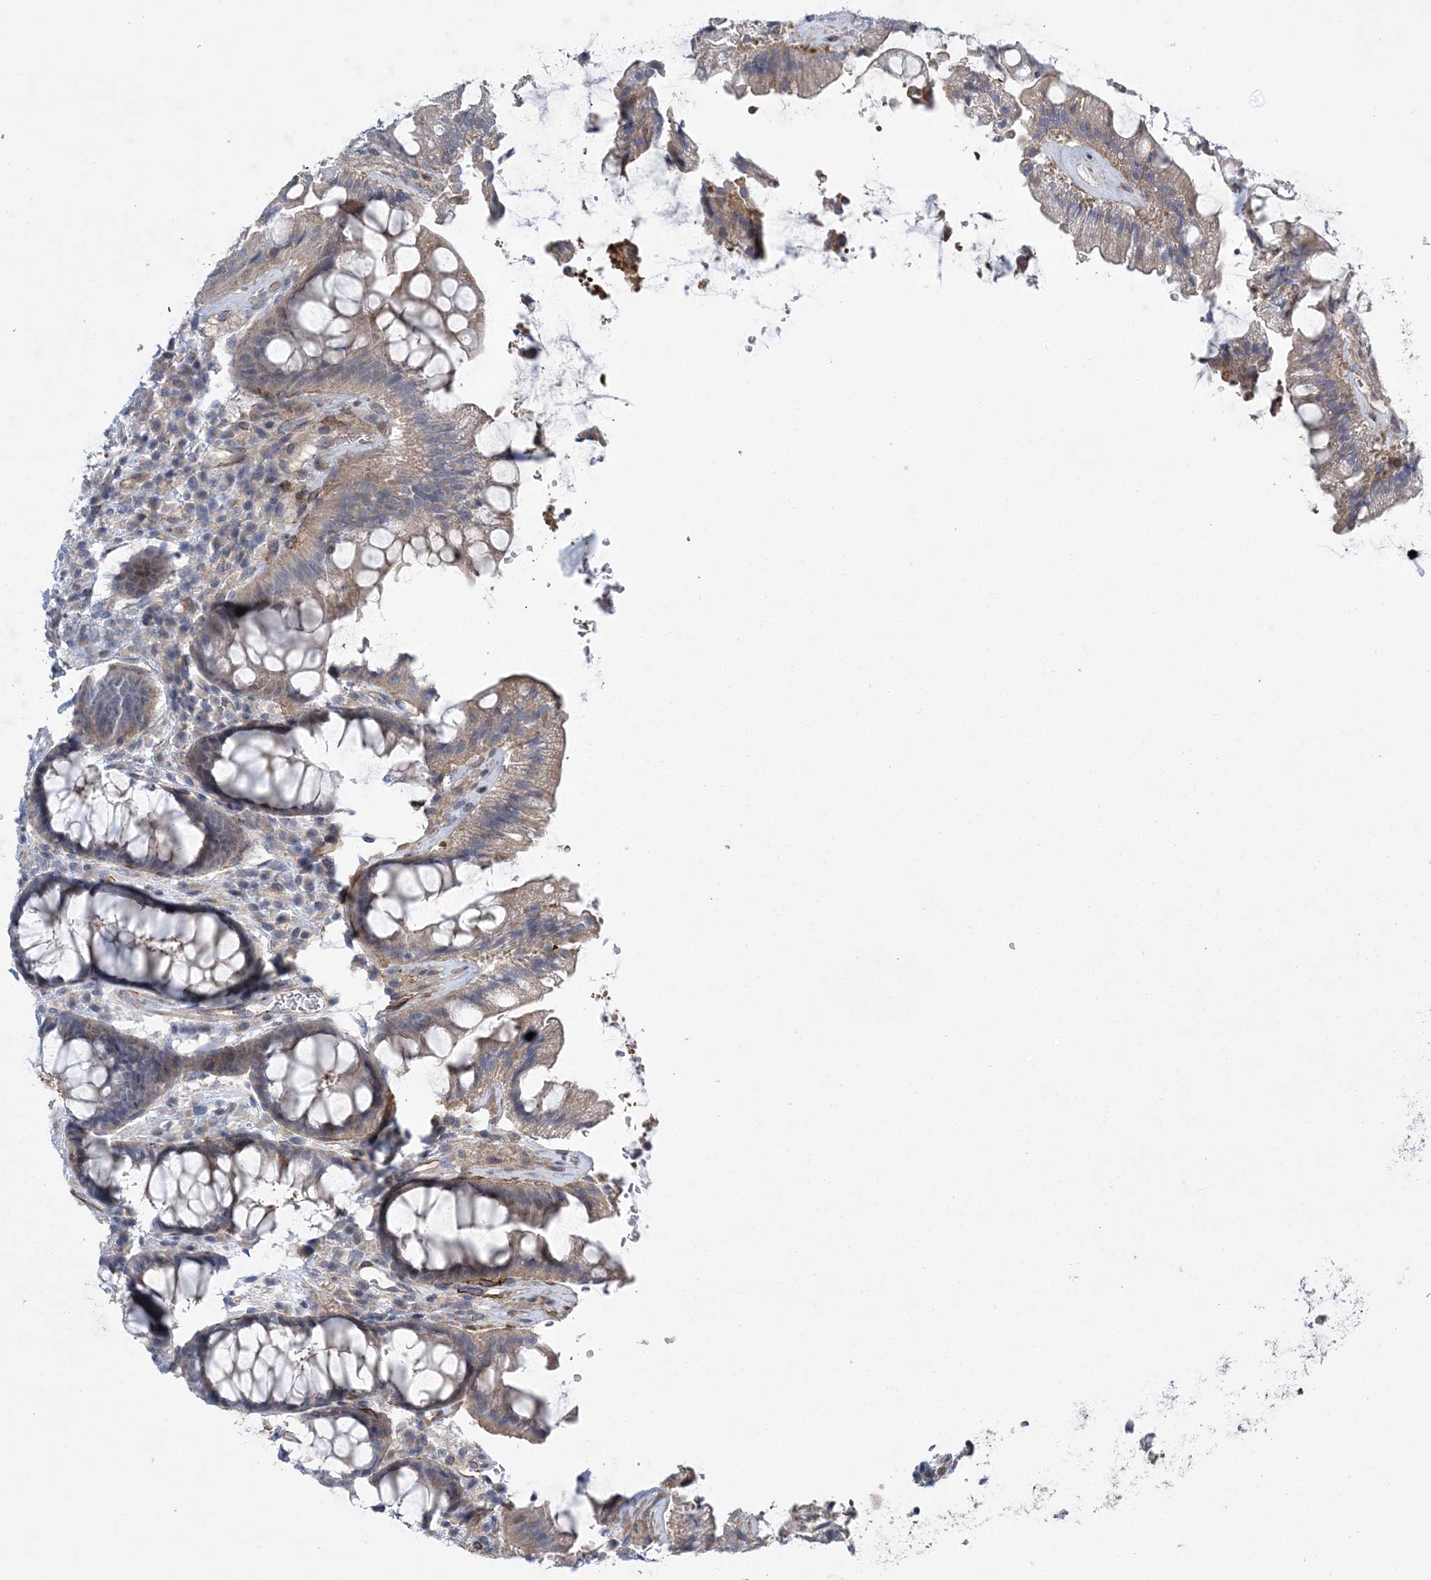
{"staining": {"intensity": "weak", "quantity": "25%-75%", "location": "cytoplasmic/membranous"}, "tissue": "rectum", "cell_type": "Glandular cells", "image_type": "normal", "snomed": [{"axis": "morphology", "description": "Normal tissue, NOS"}, {"axis": "topography", "description": "Rectum"}], "caption": "Protein analysis of benign rectum shows weak cytoplasmic/membranous staining in approximately 25%-75% of glandular cells. The staining was performed using DAB to visualize the protein expression in brown, while the nuclei were stained in blue with hematoxylin (Magnification: 20x).", "gene": "CALN1", "patient": {"sex": "female", "age": 46}}